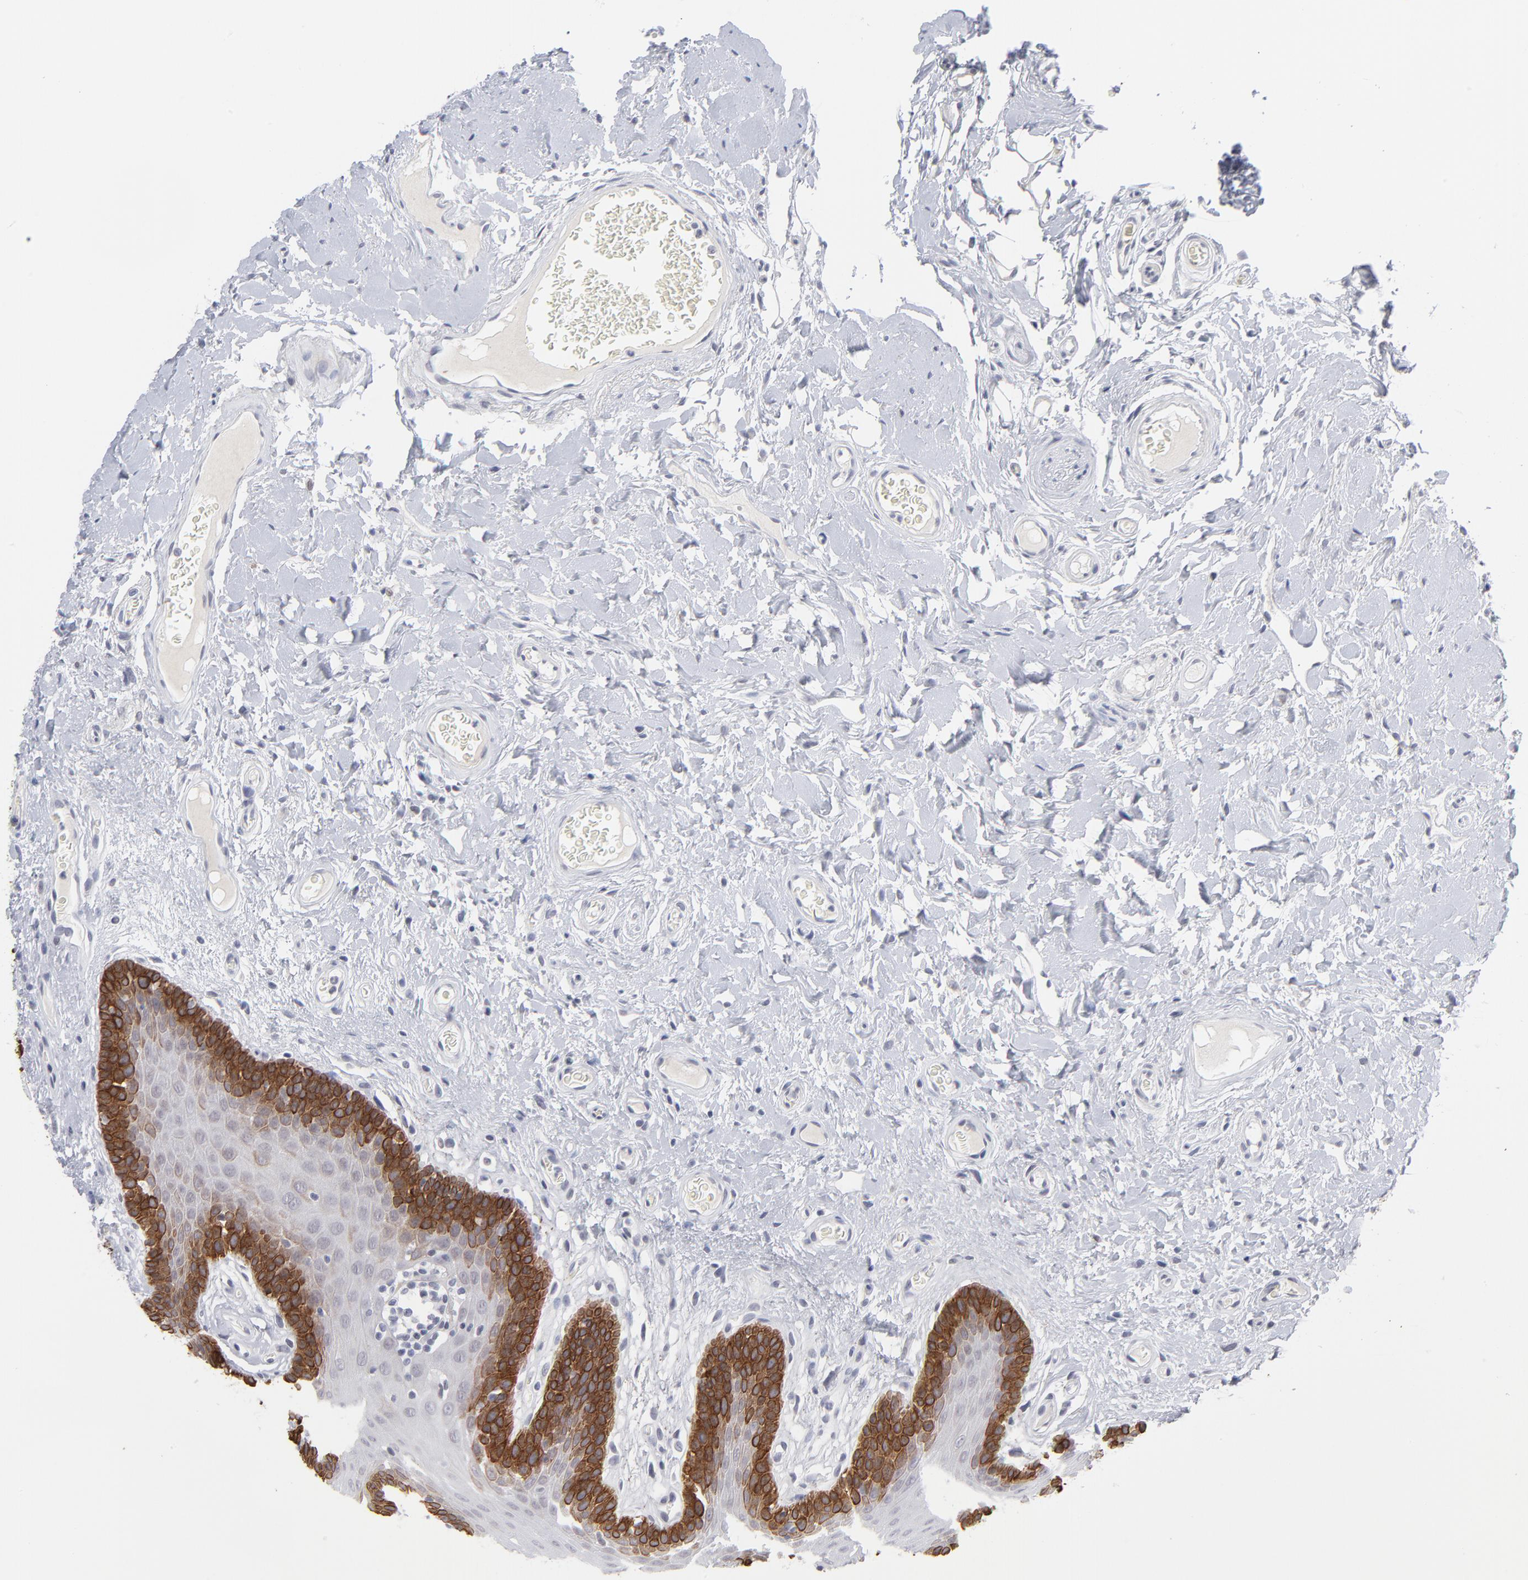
{"staining": {"intensity": "strong", "quantity": "<25%", "location": "cytoplasmic/membranous"}, "tissue": "oral mucosa", "cell_type": "Squamous epithelial cells", "image_type": "normal", "snomed": [{"axis": "morphology", "description": "Normal tissue, NOS"}, {"axis": "morphology", "description": "Squamous cell carcinoma, NOS"}, {"axis": "topography", "description": "Skeletal muscle"}, {"axis": "topography", "description": "Oral tissue"}, {"axis": "topography", "description": "Head-Neck"}], "caption": "The immunohistochemical stain highlights strong cytoplasmic/membranous positivity in squamous epithelial cells of normal oral mucosa. The staining was performed using DAB to visualize the protein expression in brown, while the nuclei were stained in blue with hematoxylin (Magnification: 20x).", "gene": "CCR2", "patient": {"sex": "male", "age": 71}}